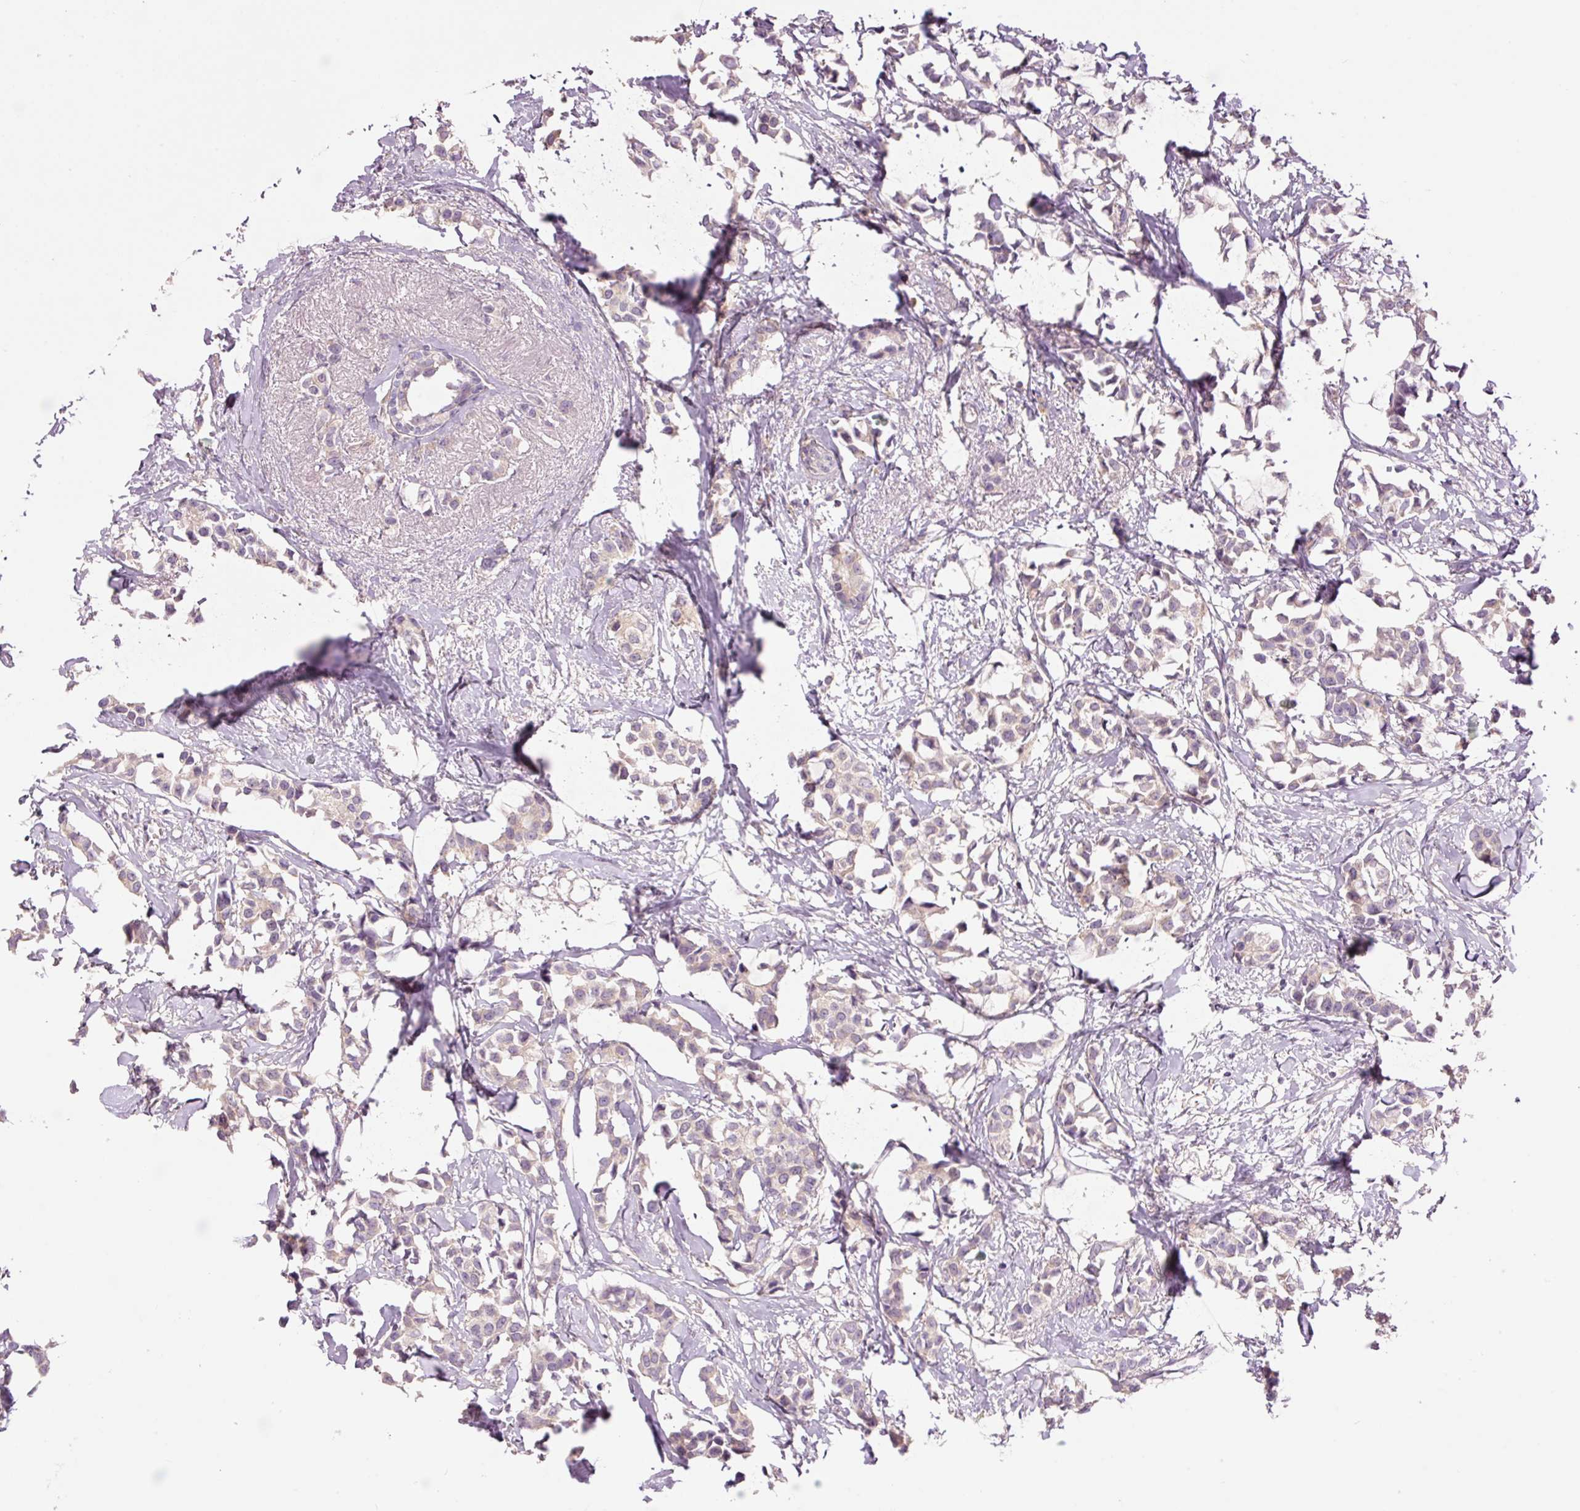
{"staining": {"intensity": "negative", "quantity": "none", "location": "none"}, "tissue": "breast cancer", "cell_type": "Tumor cells", "image_type": "cancer", "snomed": [{"axis": "morphology", "description": "Duct carcinoma"}, {"axis": "topography", "description": "Breast"}], "caption": "Breast cancer (invasive ductal carcinoma) stained for a protein using IHC demonstrates no expression tumor cells.", "gene": "SLC29A3", "patient": {"sex": "female", "age": 73}}